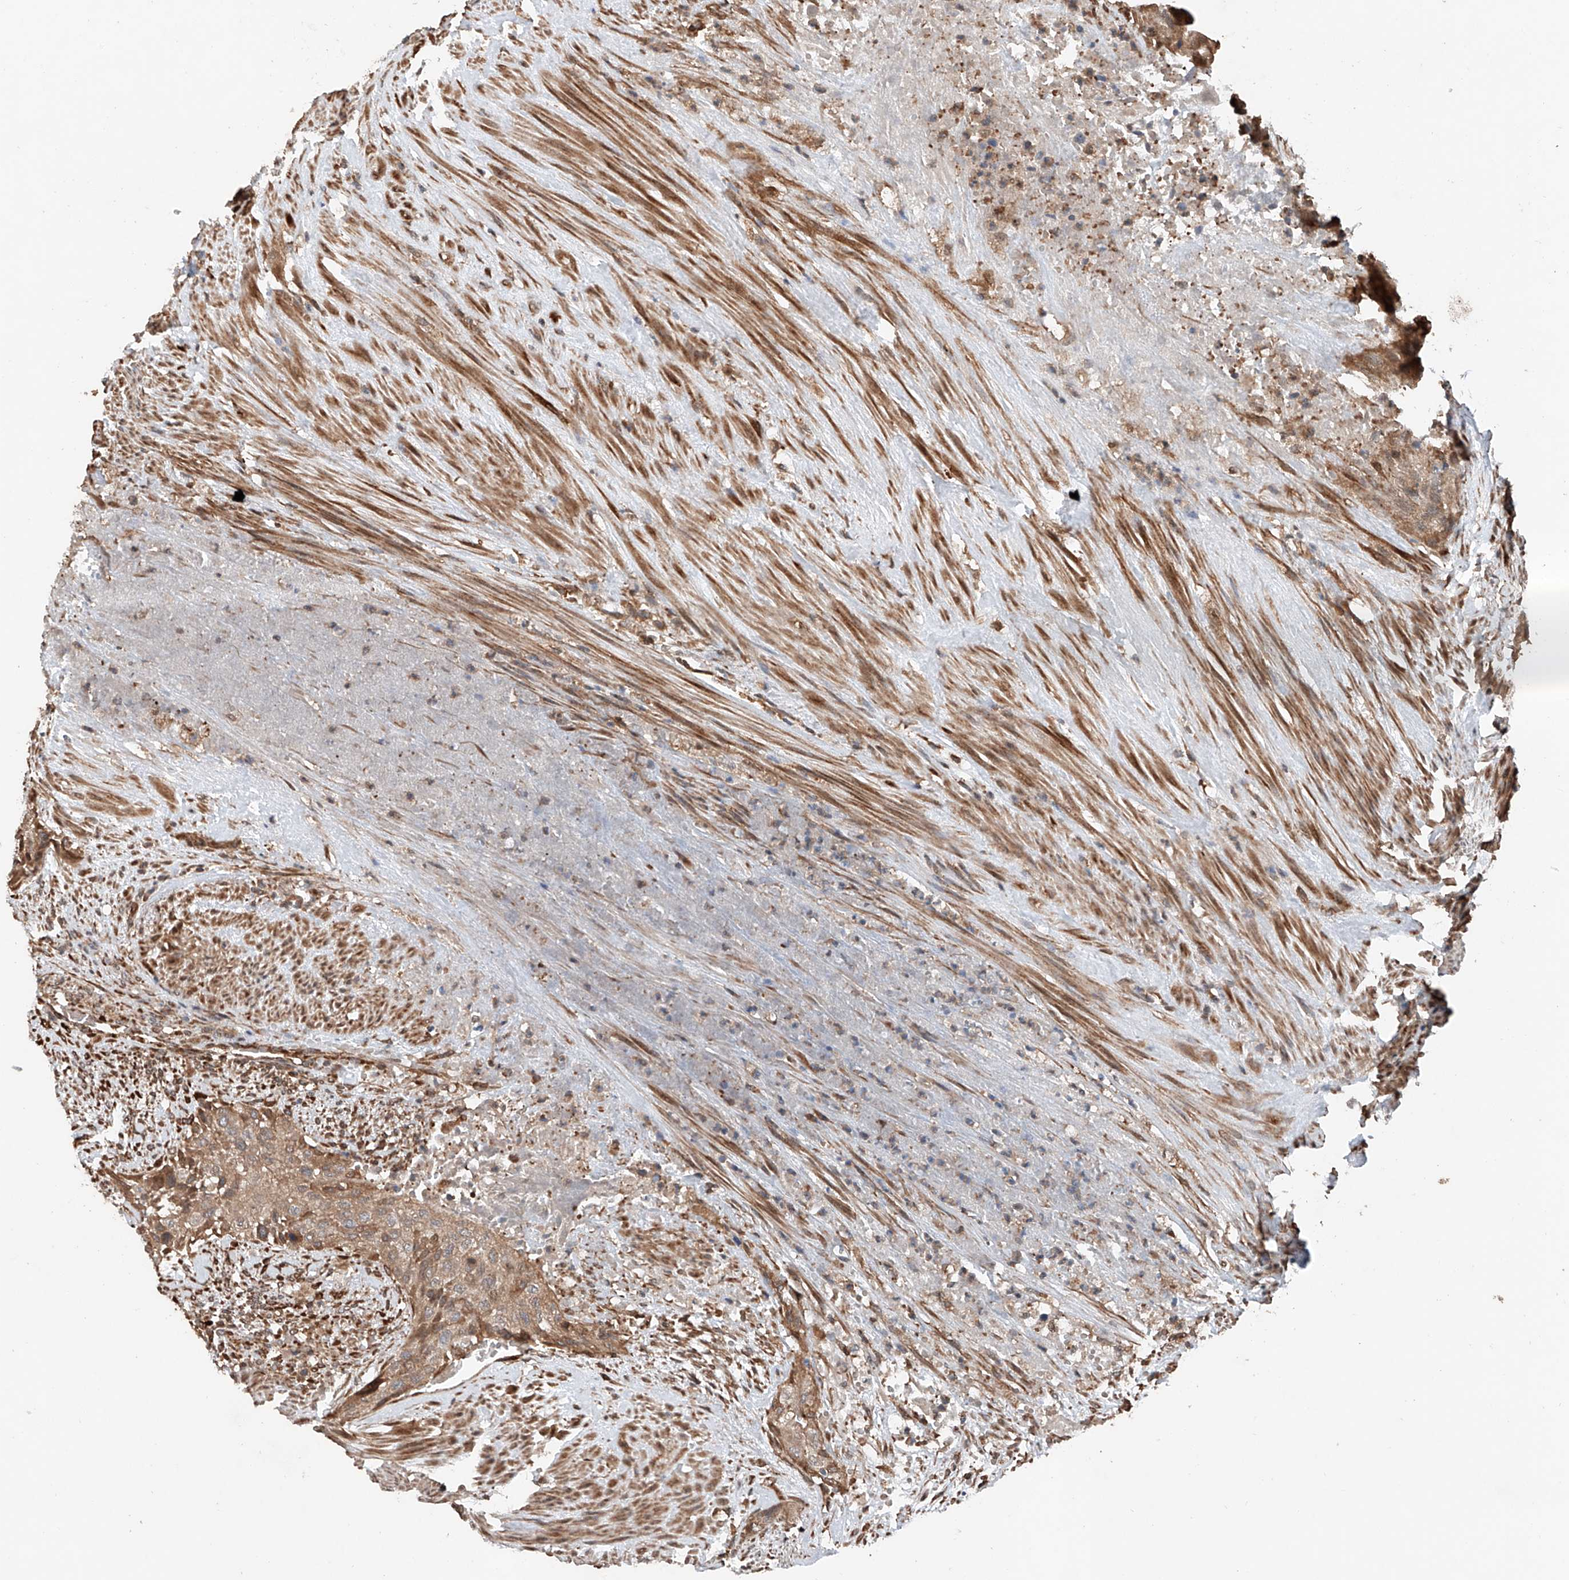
{"staining": {"intensity": "moderate", "quantity": ">75%", "location": "cytoplasmic/membranous"}, "tissue": "urothelial cancer", "cell_type": "Tumor cells", "image_type": "cancer", "snomed": [{"axis": "morphology", "description": "Urothelial carcinoma, High grade"}, {"axis": "topography", "description": "Urinary bladder"}], "caption": "High-magnification brightfield microscopy of urothelial carcinoma (high-grade) stained with DAB (3,3'-diaminobenzidine) (brown) and counterstained with hematoxylin (blue). tumor cells exhibit moderate cytoplasmic/membranous expression is seen in approximately>75% of cells.", "gene": "AP4B1", "patient": {"sex": "male", "age": 35}}